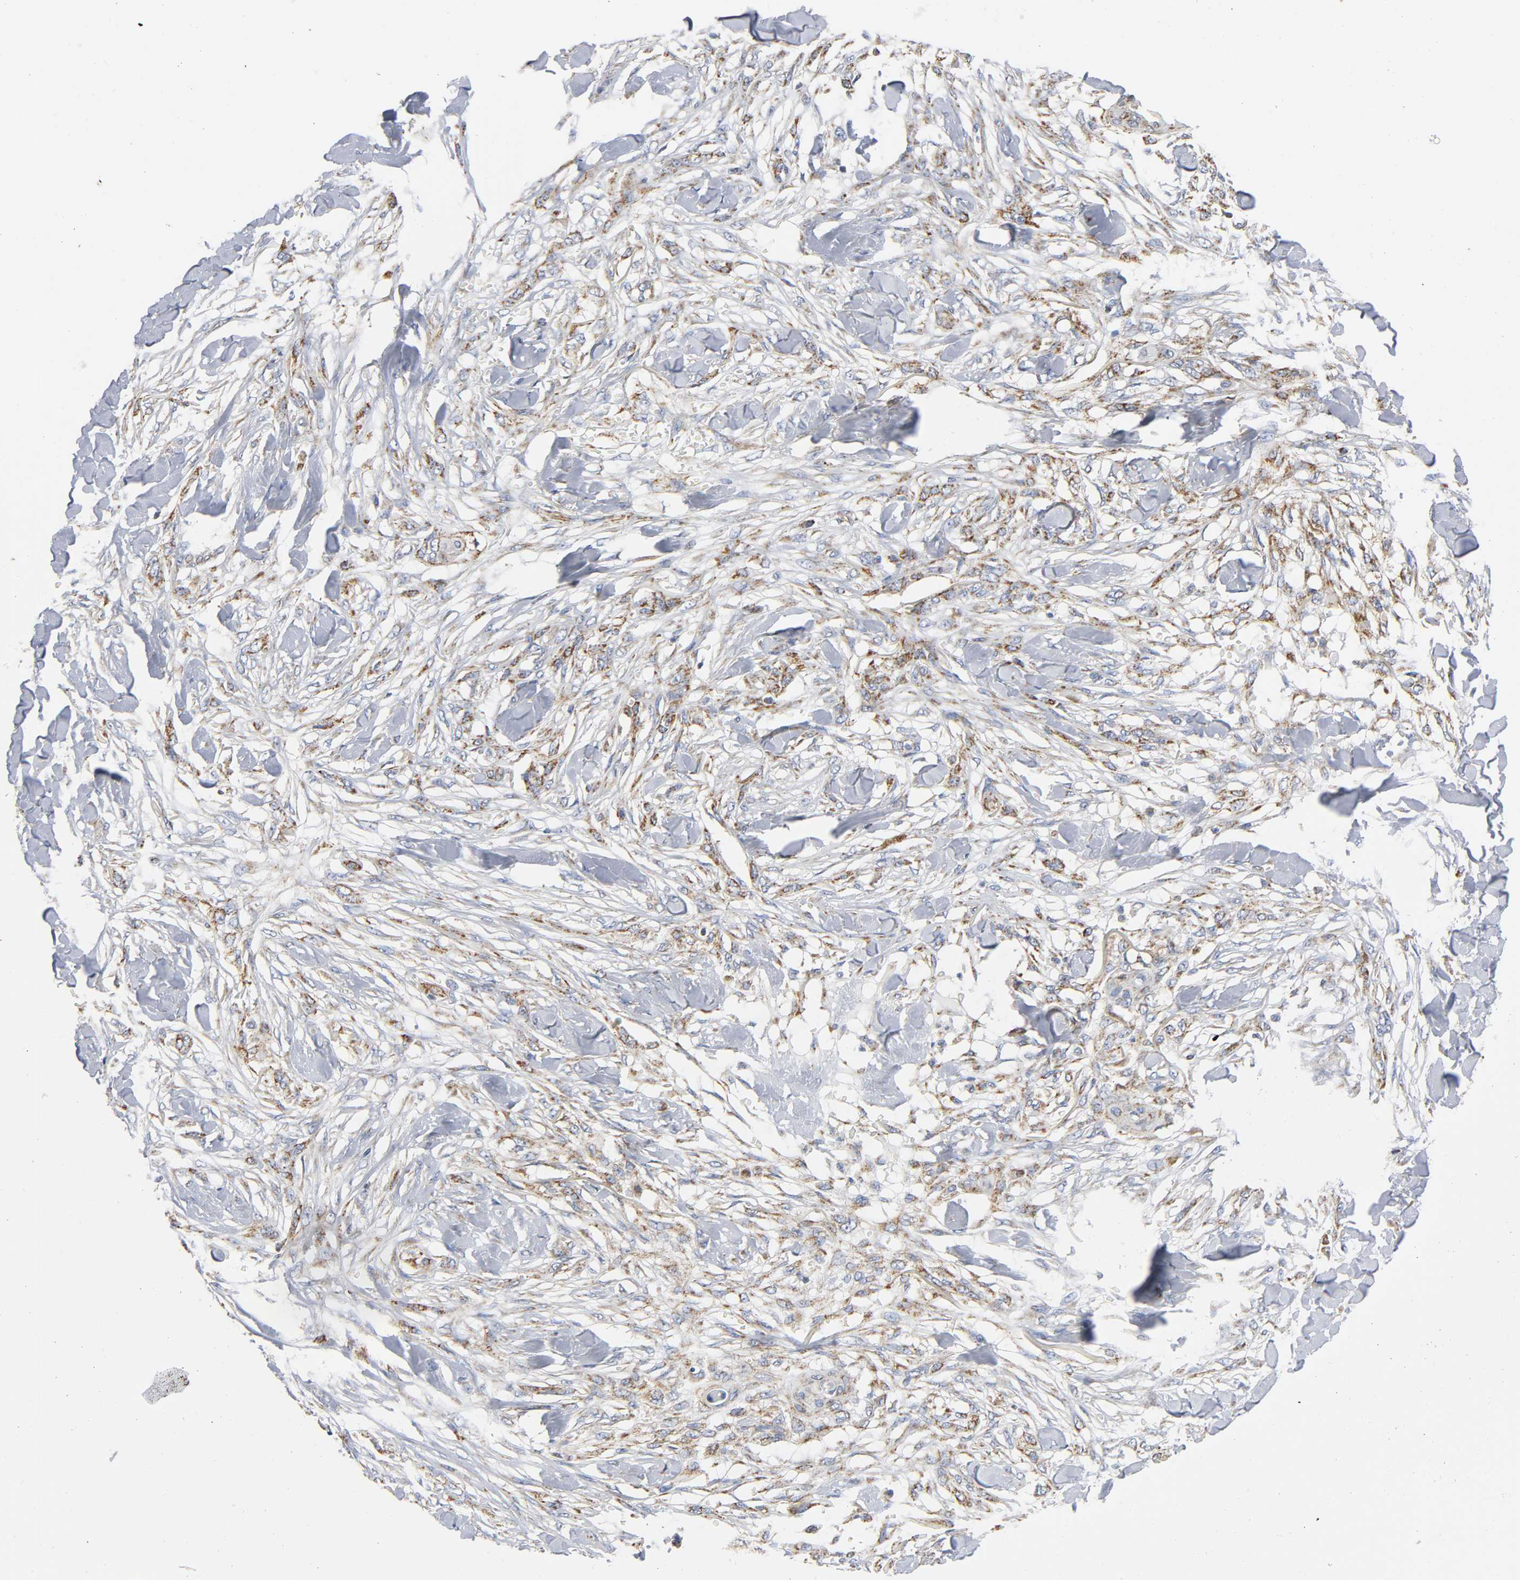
{"staining": {"intensity": "moderate", "quantity": ">75%", "location": "cytoplasmic/membranous"}, "tissue": "skin cancer", "cell_type": "Tumor cells", "image_type": "cancer", "snomed": [{"axis": "morphology", "description": "Normal tissue, NOS"}, {"axis": "morphology", "description": "Squamous cell carcinoma, NOS"}, {"axis": "topography", "description": "Skin"}], "caption": "Protein expression analysis of skin cancer (squamous cell carcinoma) demonstrates moderate cytoplasmic/membranous staining in approximately >75% of tumor cells. The protein is shown in brown color, while the nuclei are stained blue.", "gene": "BAK1", "patient": {"sex": "female", "age": 59}}